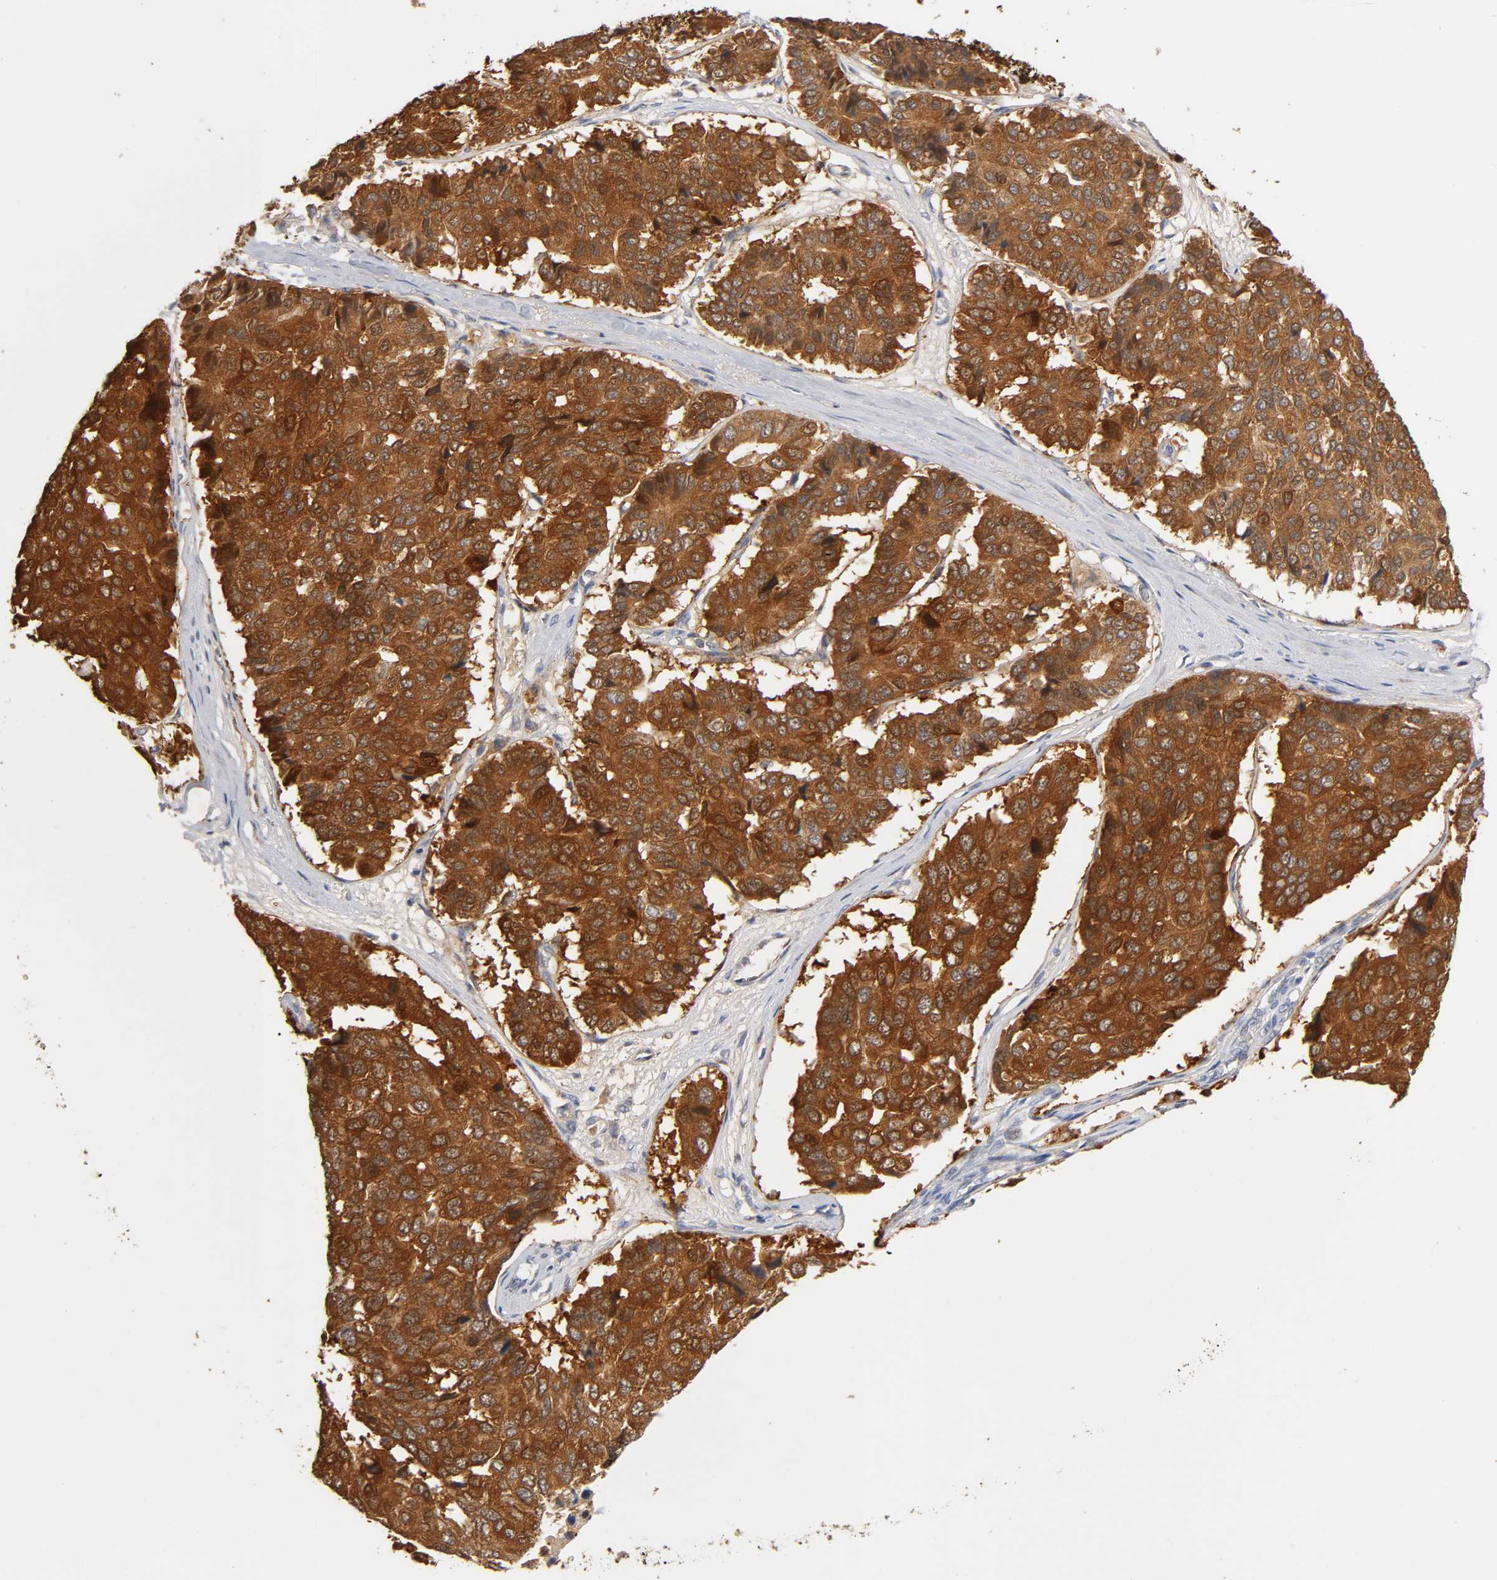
{"staining": {"intensity": "strong", "quantity": ">75%", "location": "cytoplasmic/membranous,nuclear"}, "tissue": "pancreatic cancer", "cell_type": "Tumor cells", "image_type": "cancer", "snomed": [{"axis": "morphology", "description": "Adenocarcinoma, NOS"}, {"axis": "topography", "description": "Pancreas"}], "caption": "About >75% of tumor cells in pancreatic adenocarcinoma exhibit strong cytoplasmic/membranous and nuclear protein positivity as visualized by brown immunohistochemical staining.", "gene": "ISG15", "patient": {"sex": "male", "age": 50}}